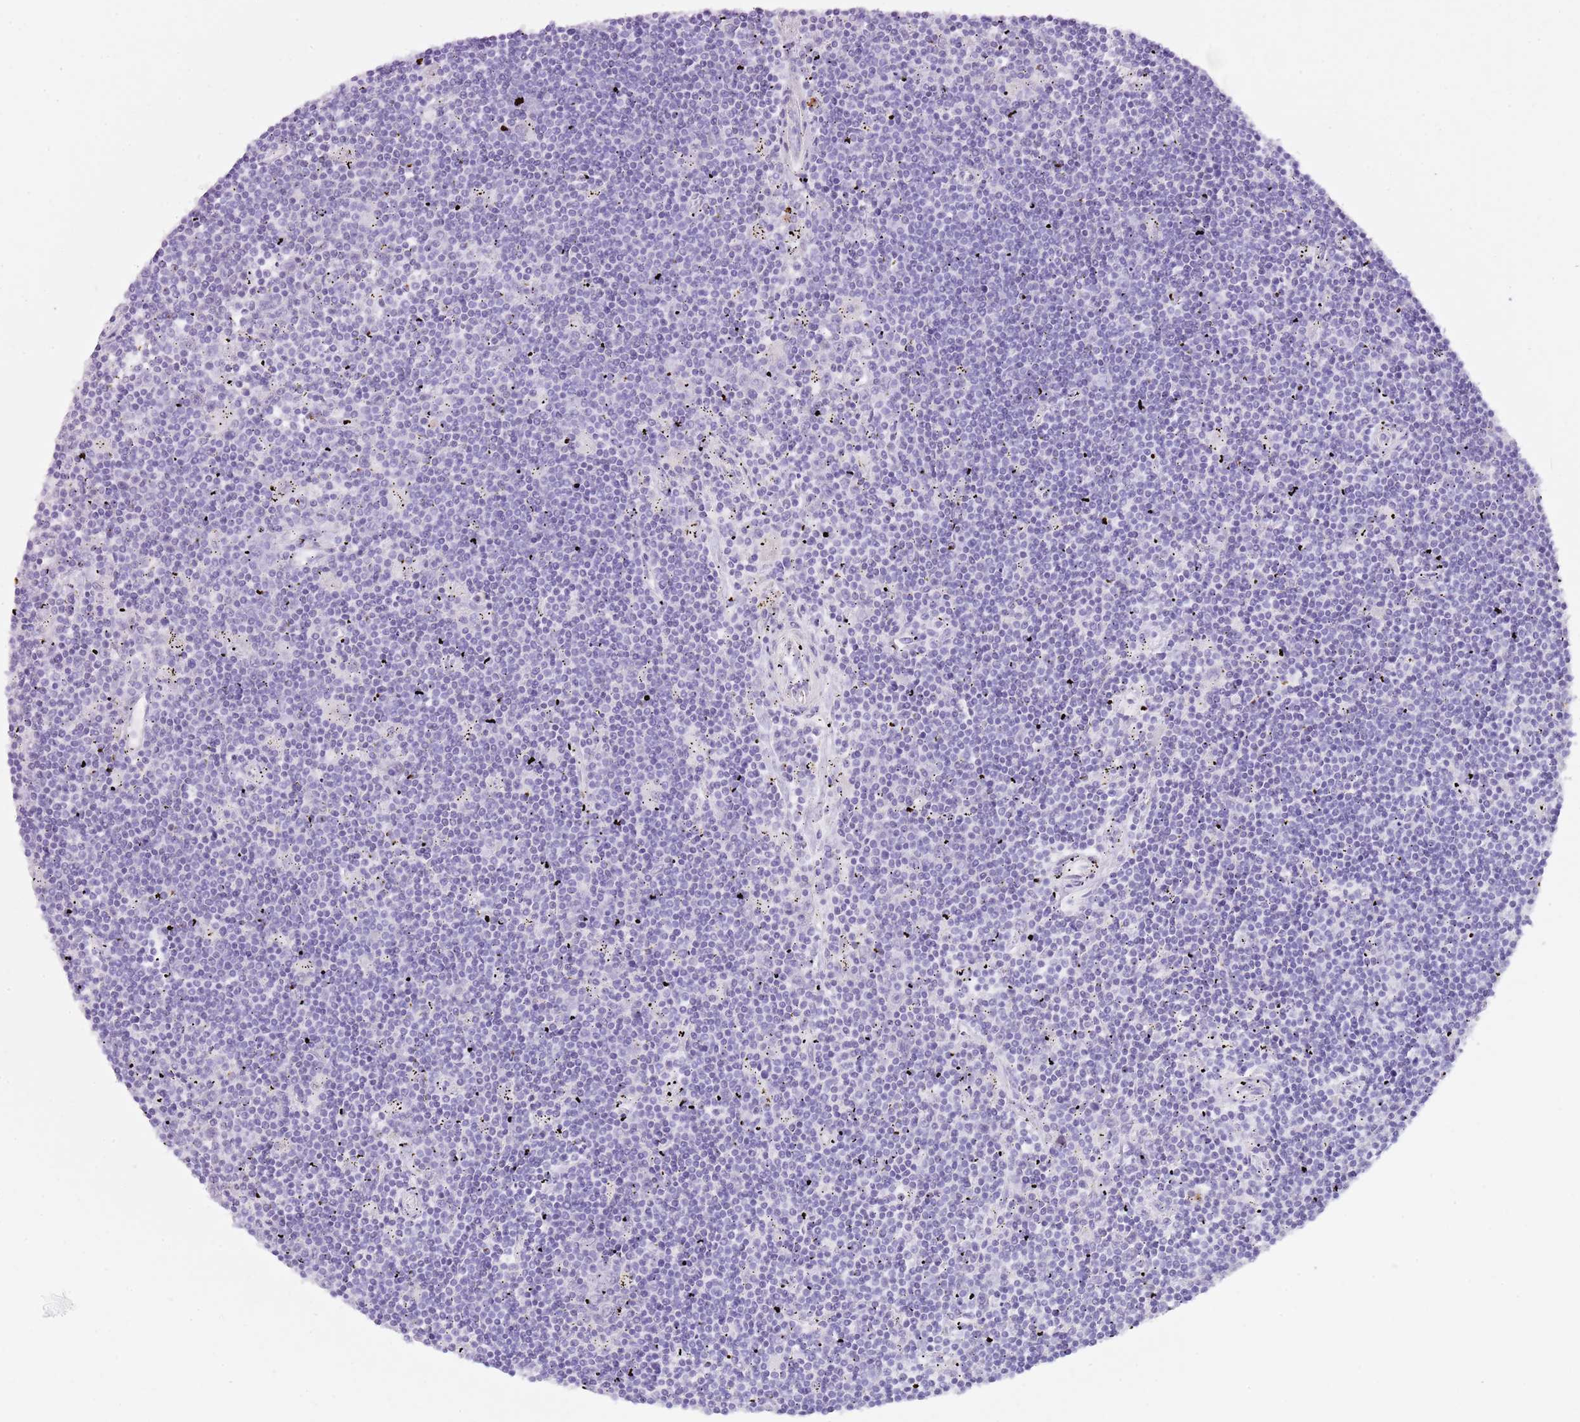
{"staining": {"intensity": "negative", "quantity": "none", "location": "none"}, "tissue": "lymphoma", "cell_type": "Tumor cells", "image_type": "cancer", "snomed": [{"axis": "morphology", "description": "Malignant lymphoma, non-Hodgkin's type, Low grade"}, {"axis": "topography", "description": "Spleen"}], "caption": "Tumor cells show no significant expression in lymphoma.", "gene": "CD177", "patient": {"sex": "male", "age": 76}}